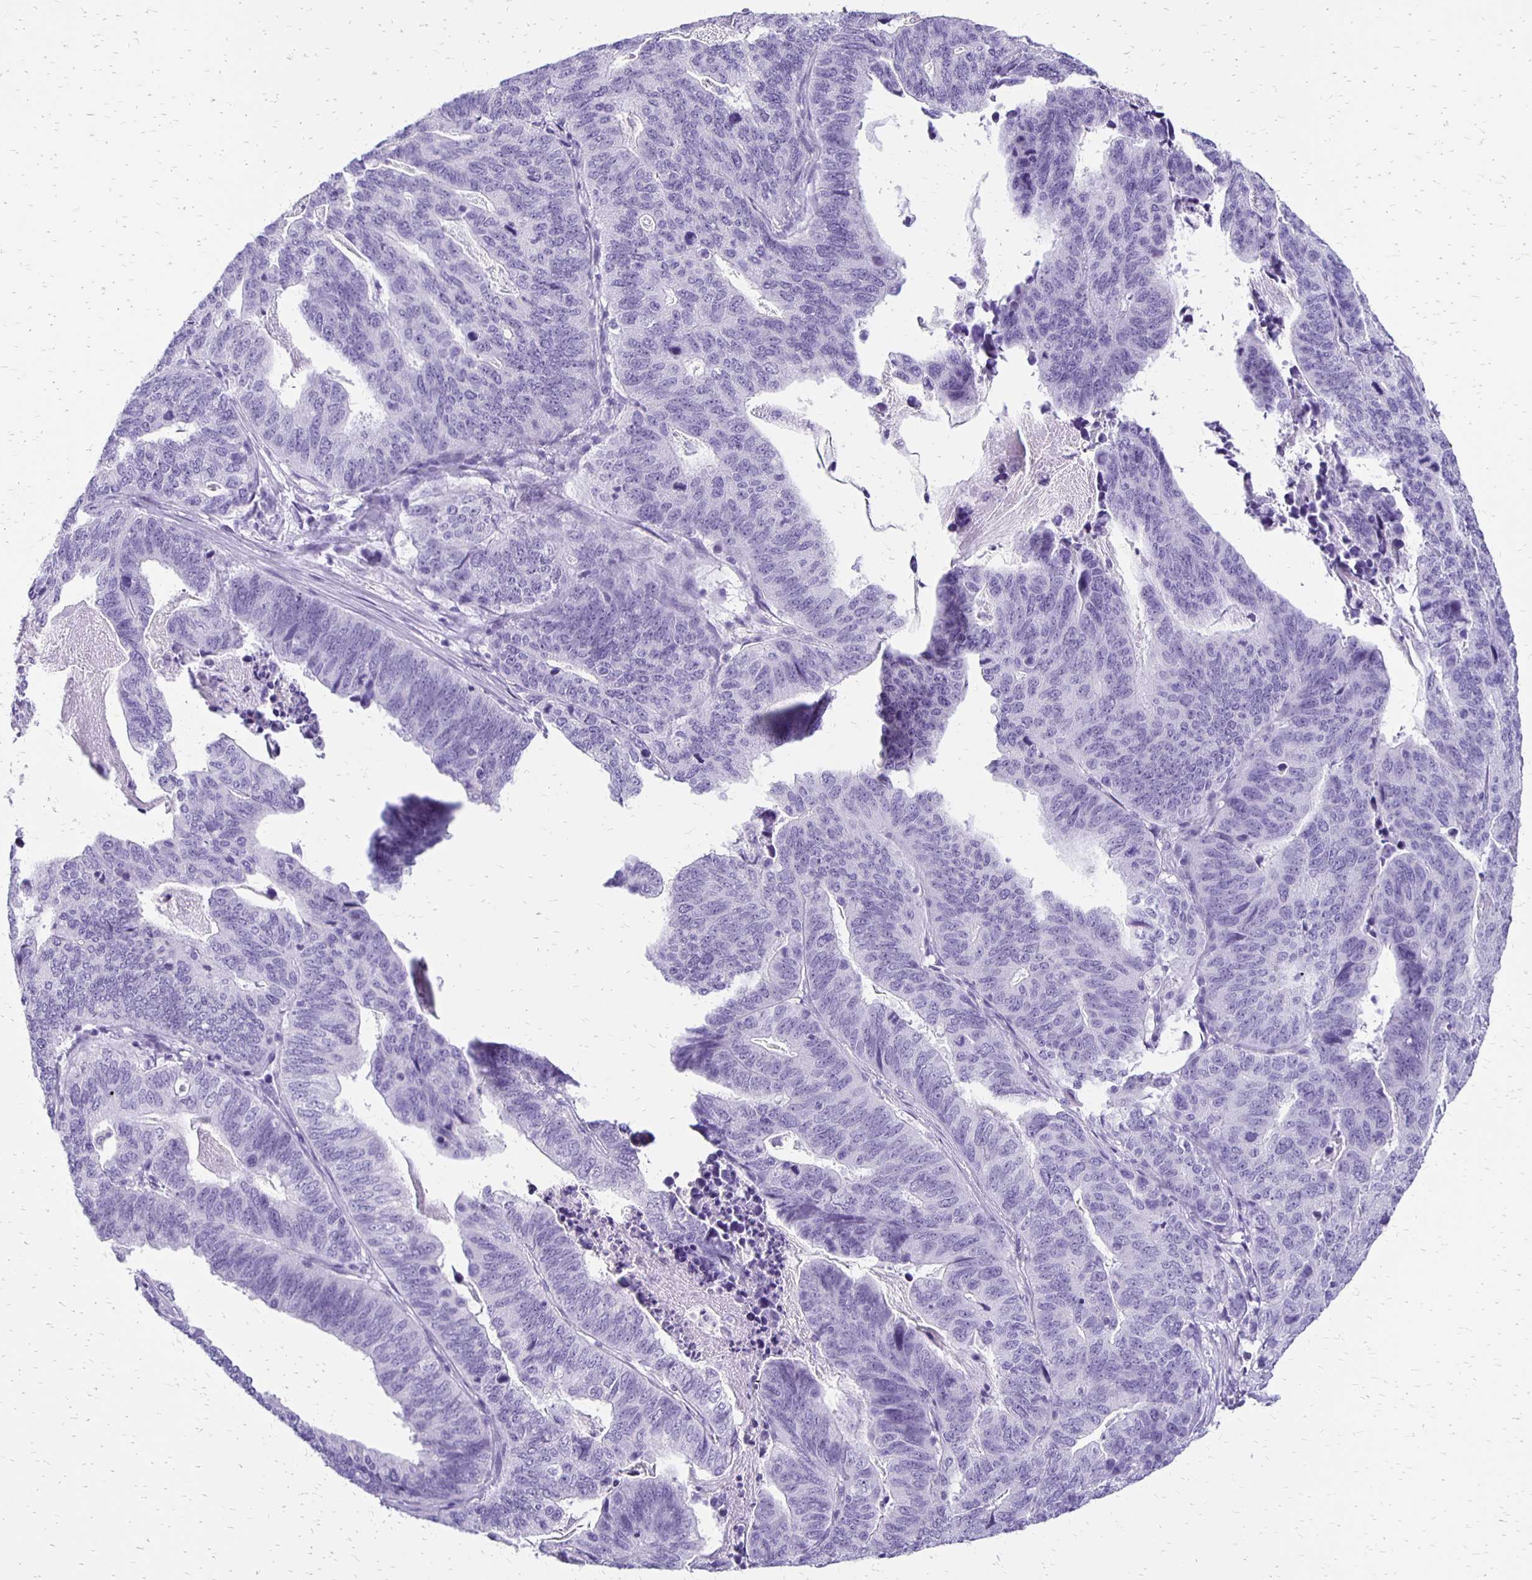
{"staining": {"intensity": "negative", "quantity": "none", "location": "none"}, "tissue": "stomach cancer", "cell_type": "Tumor cells", "image_type": "cancer", "snomed": [{"axis": "morphology", "description": "Adenocarcinoma, NOS"}, {"axis": "topography", "description": "Stomach, upper"}], "caption": "The histopathology image displays no significant positivity in tumor cells of stomach cancer.", "gene": "ANKRD45", "patient": {"sex": "female", "age": 67}}